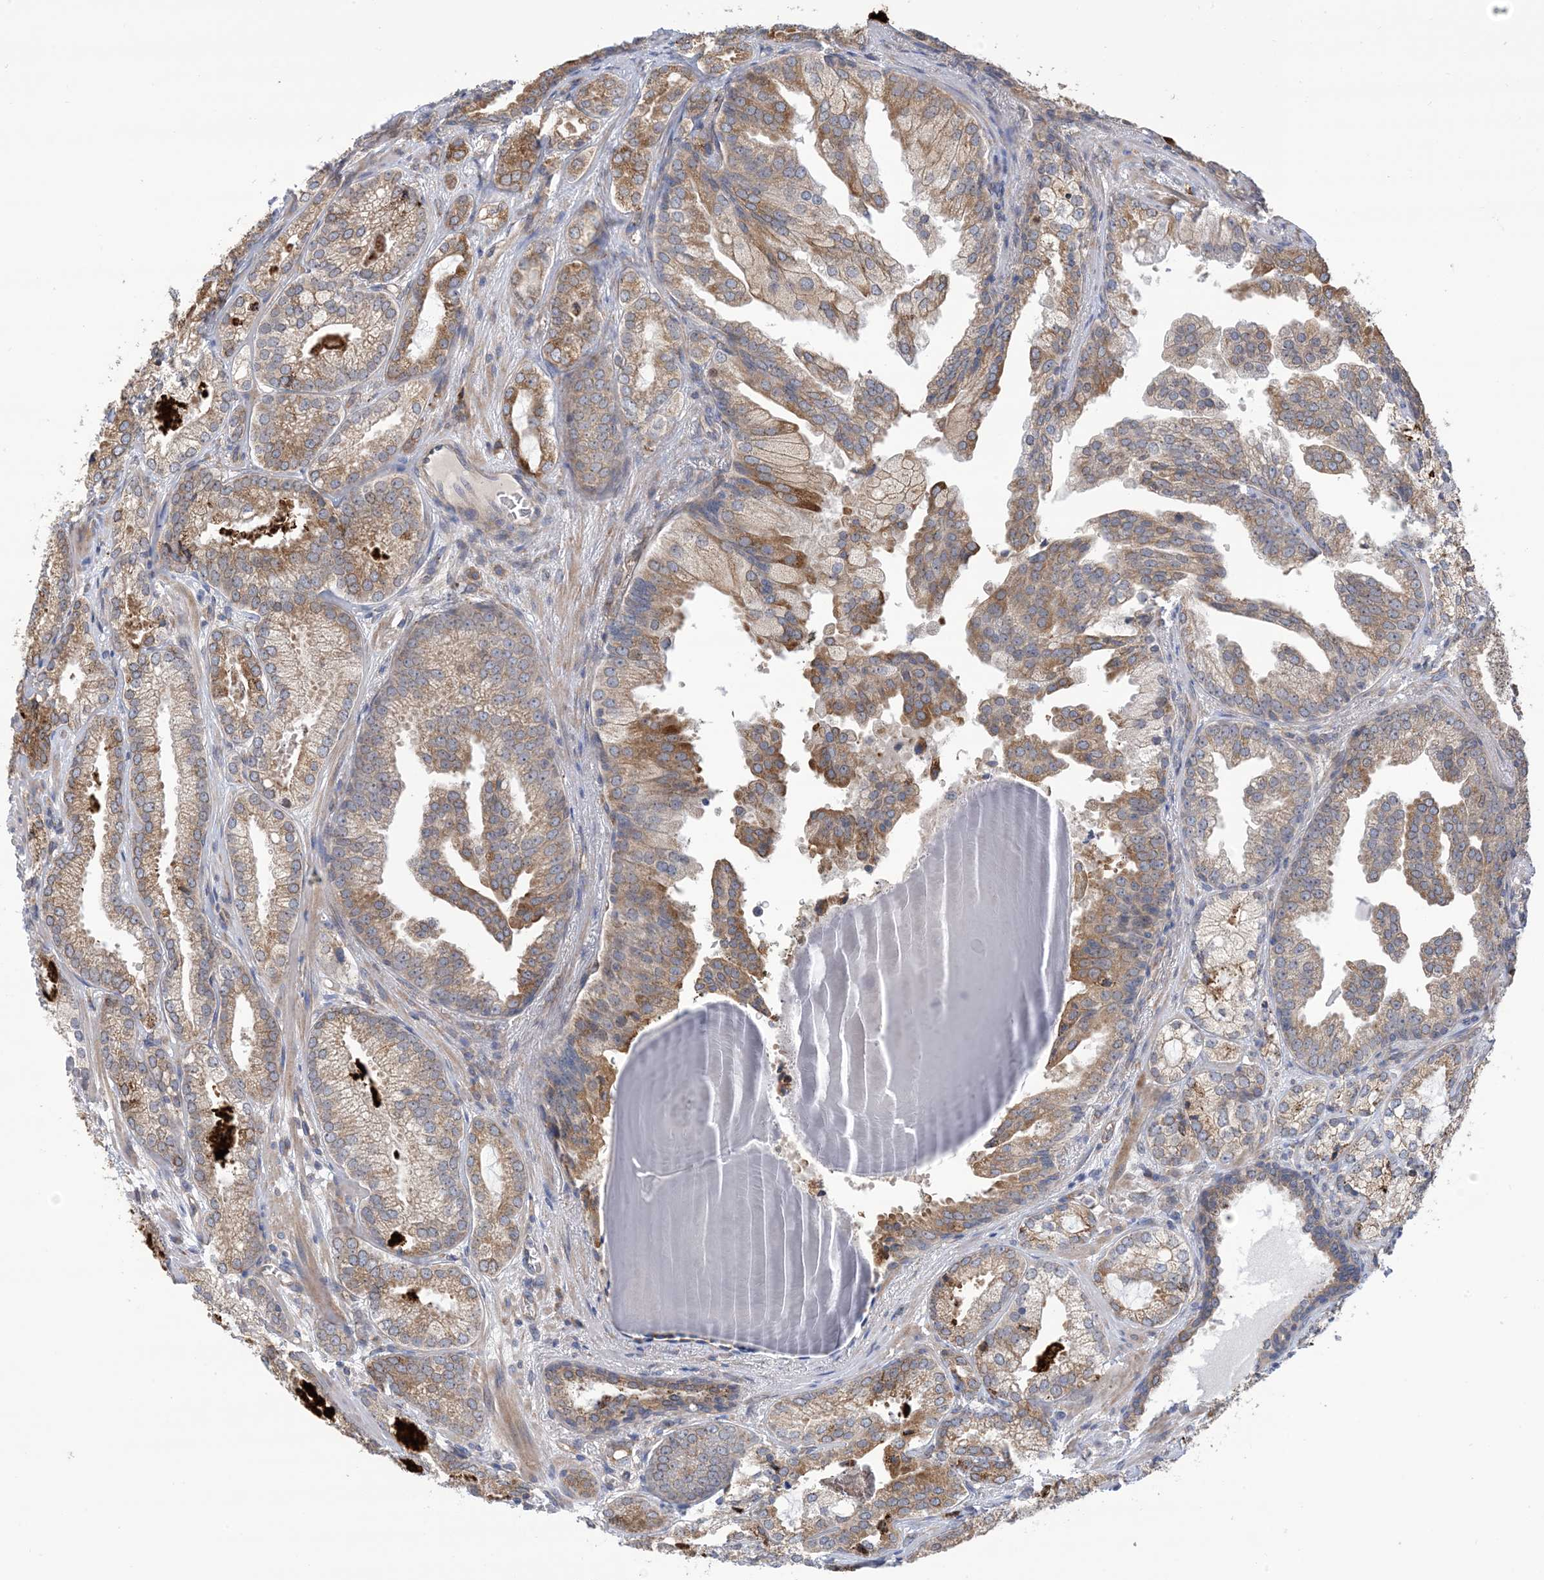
{"staining": {"intensity": "moderate", "quantity": "25%-75%", "location": "cytoplasmic/membranous"}, "tissue": "prostate cancer", "cell_type": "Tumor cells", "image_type": "cancer", "snomed": [{"axis": "morphology", "description": "Normal morphology"}, {"axis": "morphology", "description": "Adenocarcinoma, Low grade"}, {"axis": "topography", "description": "Prostate"}], "caption": "Immunohistochemical staining of human prostate cancer exhibits moderate cytoplasmic/membranous protein positivity in about 25%-75% of tumor cells.", "gene": "CLEC16A", "patient": {"sex": "male", "age": 72}}